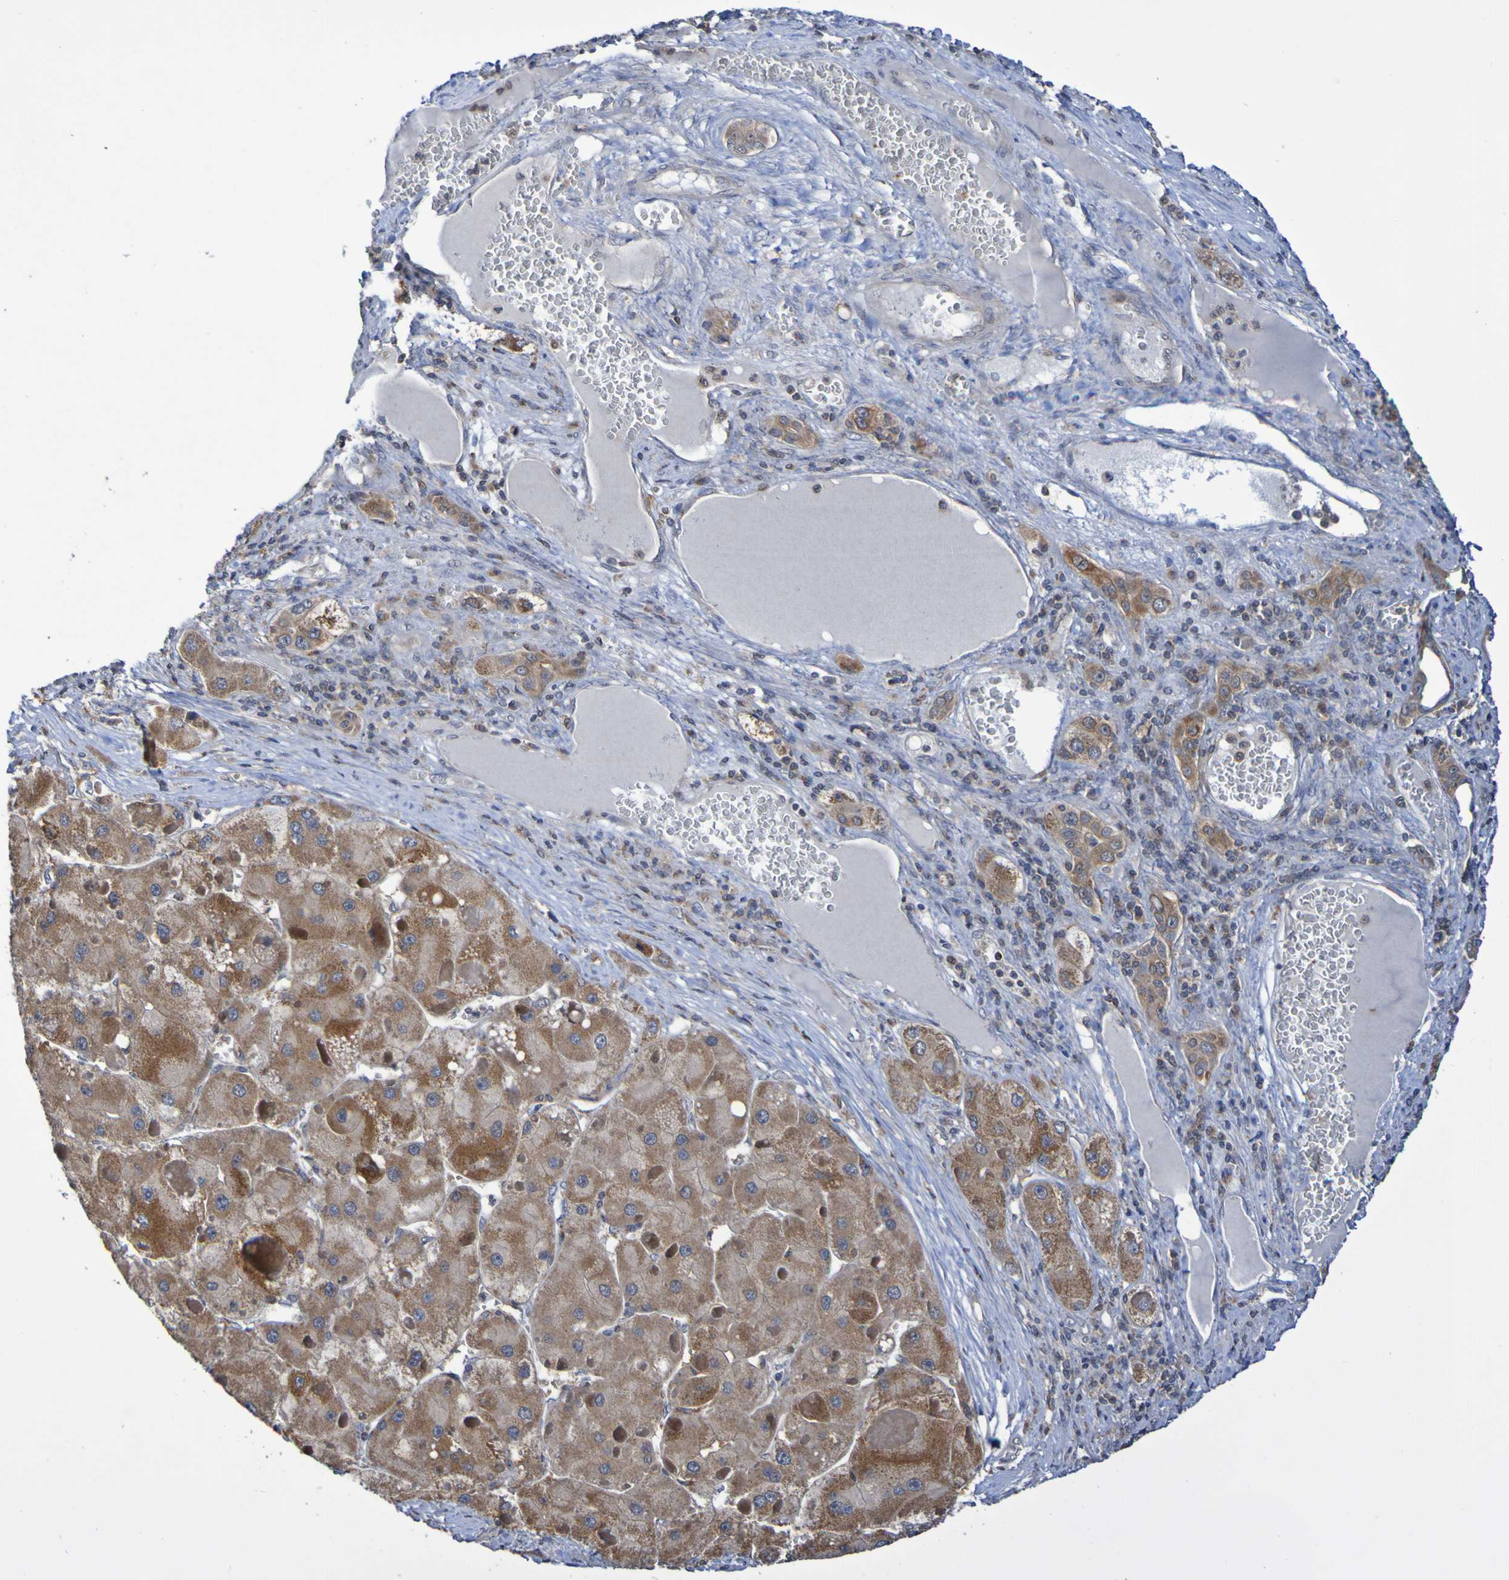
{"staining": {"intensity": "moderate", "quantity": ">75%", "location": "cytoplasmic/membranous"}, "tissue": "liver cancer", "cell_type": "Tumor cells", "image_type": "cancer", "snomed": [{"axis": "morphology", "description": "Carcinoma, Hepatocellular, NOS"}, {"axis": "topography", "description": "Liver"}], "caption": "This photomicrograph exhibits immunohistochemistry (IHC) staining of human liver hepatocellular carcinoma, with medium moderate cytoplasmic/membranous positivity in approximately >75% of tumor cells.", "gene": "C3orf18", "patient": {"sex": "female", "age": 73}}